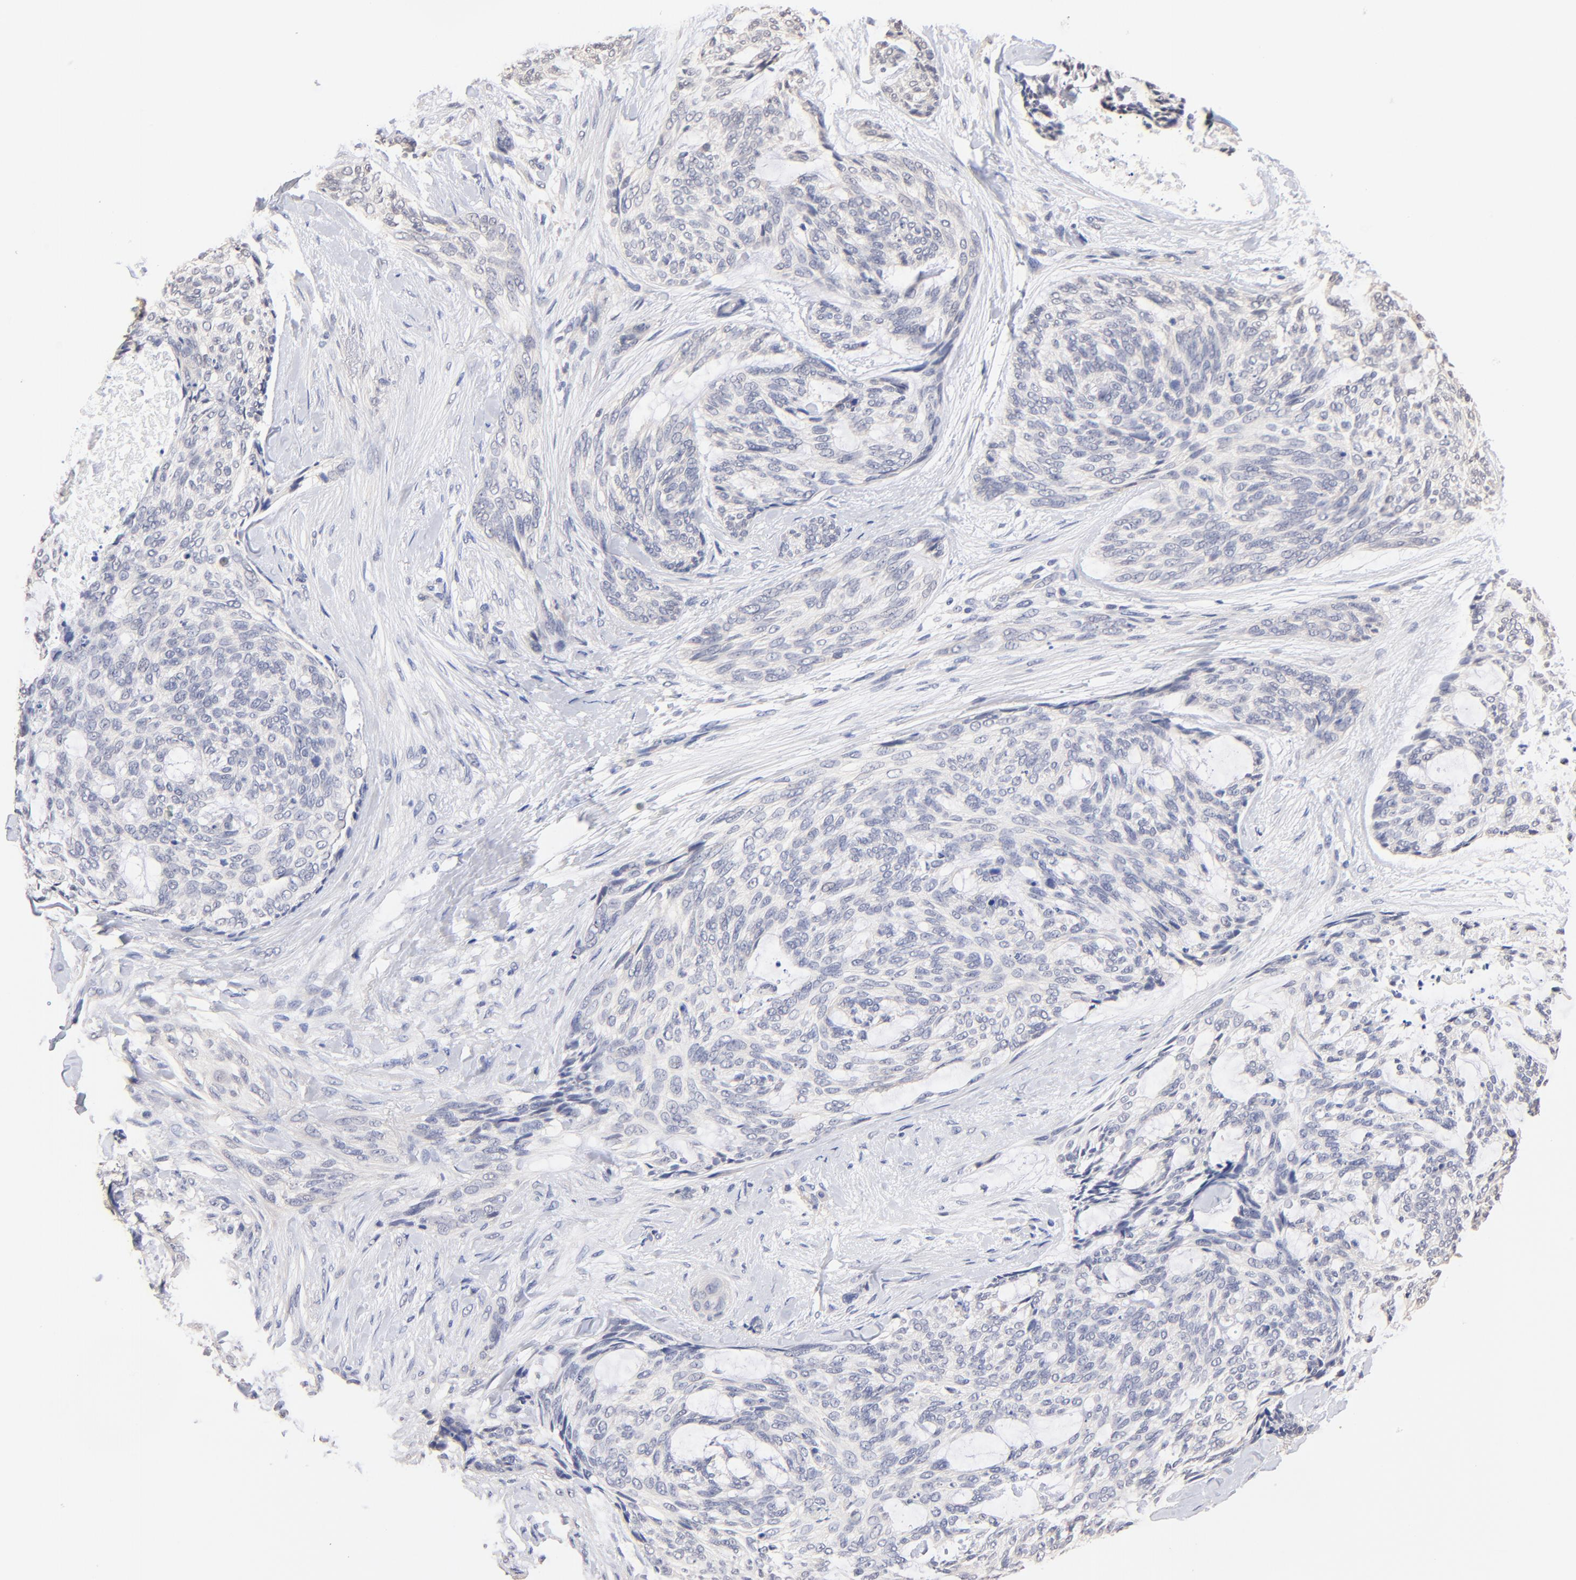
{"staining": {"intensity": "negative", "quantity": "none", "location": "none"}, "tissue": "skin cancer", "cell_type": "Tumor cells", "image_type": "cancer", "snomed": [{"axis": "morphology", "description": "Normal tissue, NOS"}, {"axis": "morphology", "description": "Basal cell carcinoma"}, {"axis": "topography", "description": "Skin"}], "caption": "DAB immunohistochemical staining of skin basal cell carcinoma displays no significant positivity in tumor cells. (Stains: DAB (3,3'-diaminobenzidine) immunohistochemistry (IHC) with hematoxylin counter stain, Microscopy: brightfield microscopy at high magnification).", "gene": "RIBC2", "patient": {"sex": "female", "age": 71}}